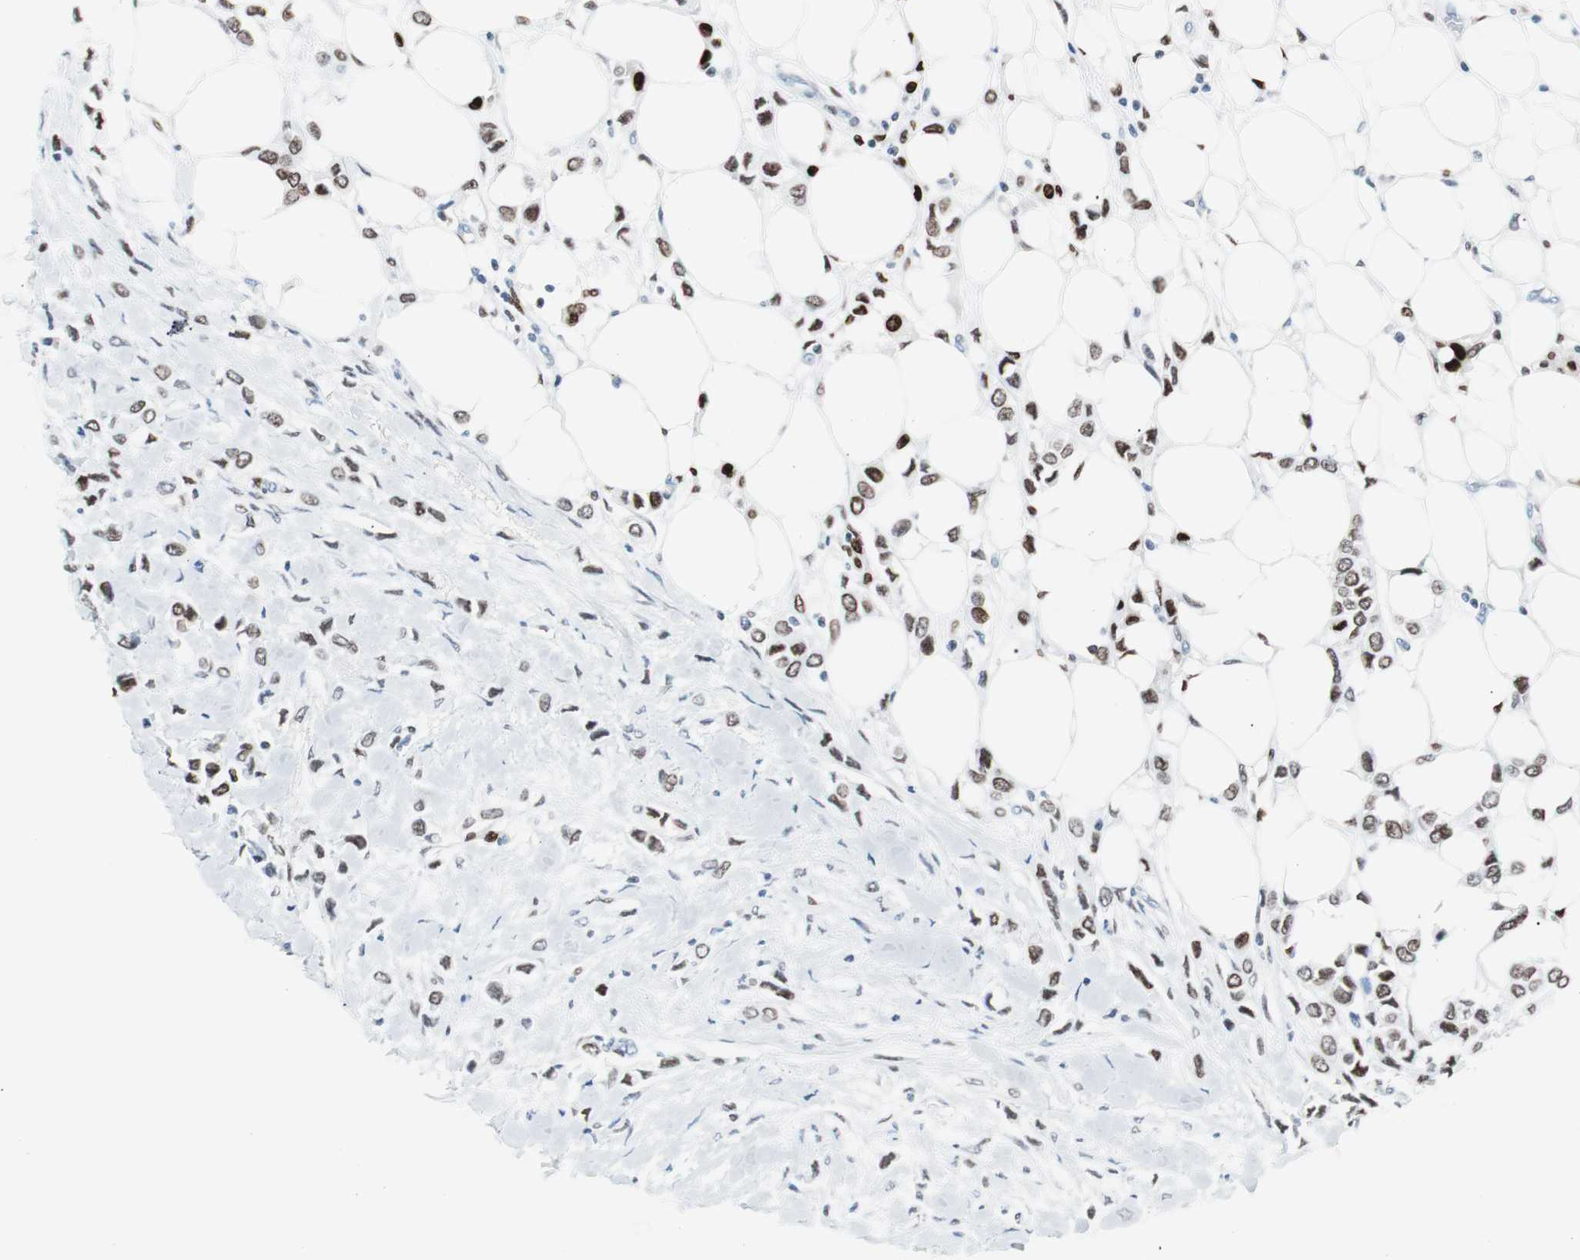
{"staining": {"intensity": "moderate", "quantity": "25%-75%", "location": "nuclear"}, "tissue": "breast cancer", "cell_type": "Tumor cells", "image_type": "cancer", "snomed": [{"axis": "morphology", "description": "Lobular carcinoma"}, {"axis": "topography", "description": "Breast"}], "caption": "Breast cancer was stained to show a protein in brown. There is medium levels of moderate nuclear expression in about 25%-75% of tumor cells.", "gene": "CEBPB", "patient": {"sex": "female", "age": 51}}